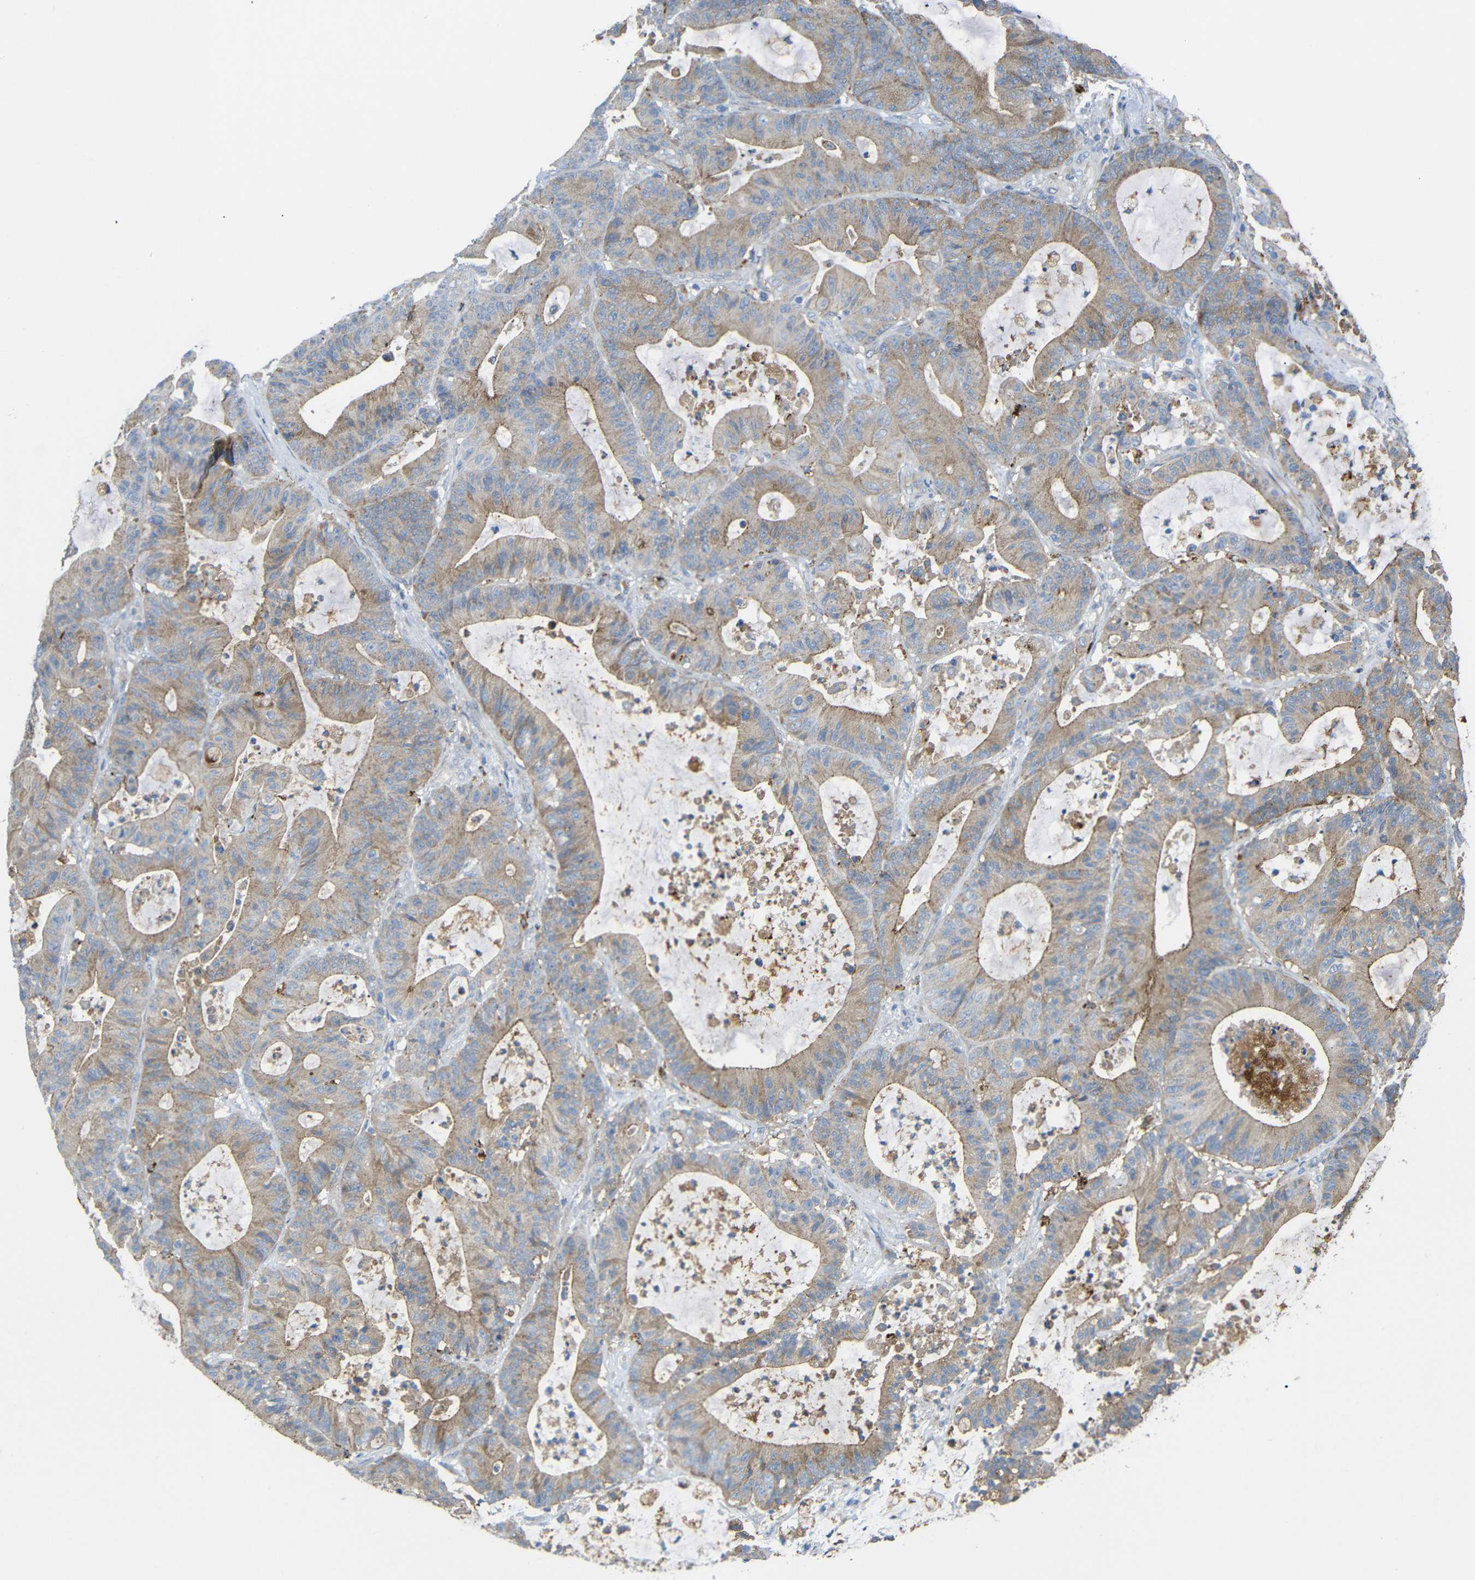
{"staining": {"intensity": "moderate", "quantity": ">75%", "location": "cytoplasmic/membranous"}, "tissue": "colorectal cancer", "cell_type": "Tumor cells", "image_type": "cancer", "snomed": [{"axis": "morphology", "description": "Adenocarcinoma, NOS"}, {"axis": "topography", "description": "Colon"}], "caption": "Immunohistochemical staining of human colorectal cancer (adenocarcinoma) shows moderate cytoplasmic/membranous protein expression in about >75% of tumor cells.", "gene": "SYPL1", "patient": {"sex": "female", "age": 84}}